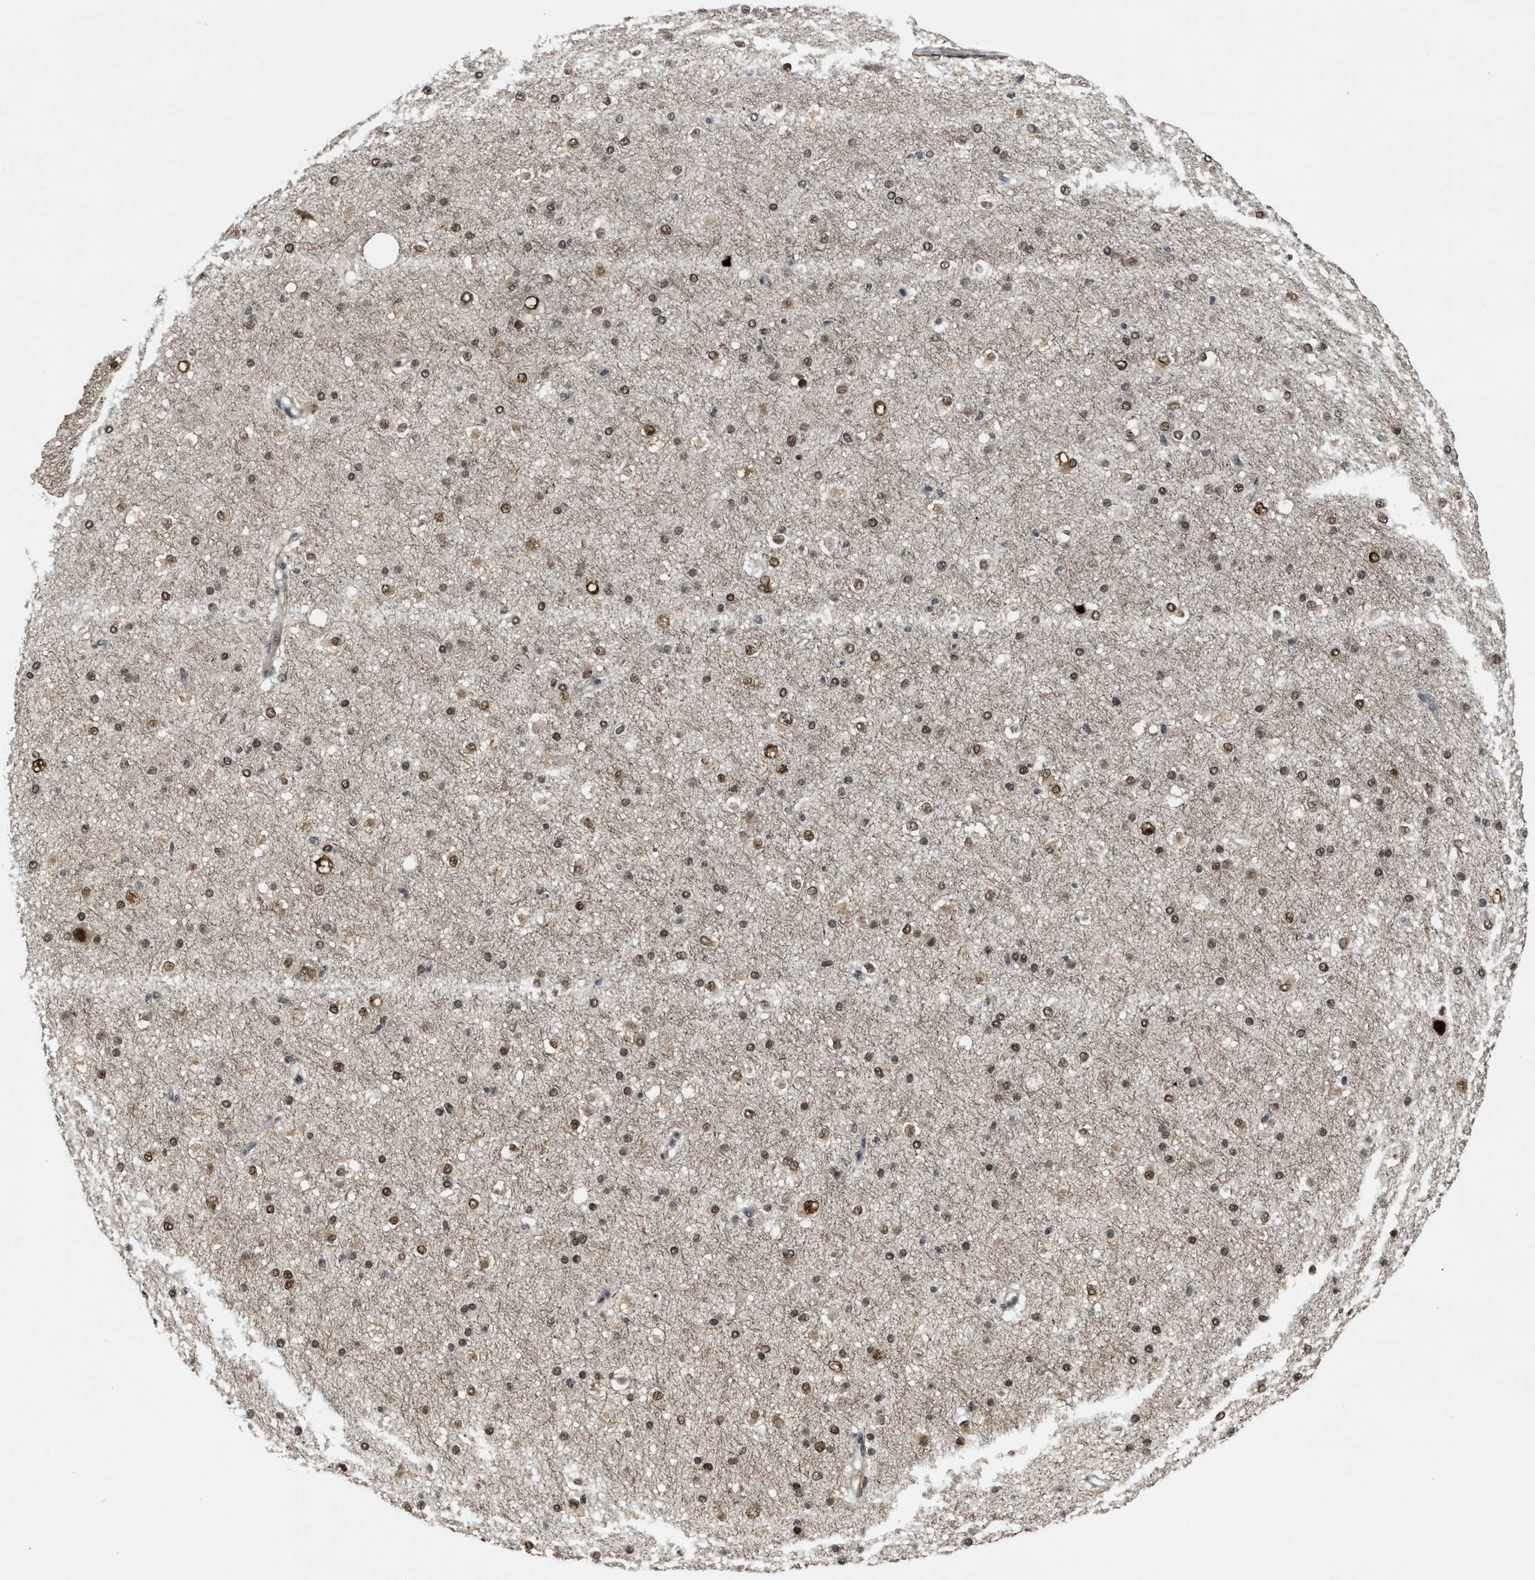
{"staining": {"intensity": "moderate", "quantity": "25%-75%", "location": "nuclear"}, "tissue": "cerebral cortex", "cell_type": "Endothelial cells", "image_type": "normal", "snomed": [{"axis": "morphology", "description": "Normal tissue, NOS"}, {"axis": "morphology", "description": "Developmental malformation"}, {"axis": "topography", "description": "Cerebral cortex"}], "caption": "Approximately 25%-75% of endothelial cells in unremarkable cerebral cortex display moderate nuclear protein positivity as visualized by brown immunohistochemical staining.", "gene": "ZNF250", "patient": {"sex": "female", "age": 30}}